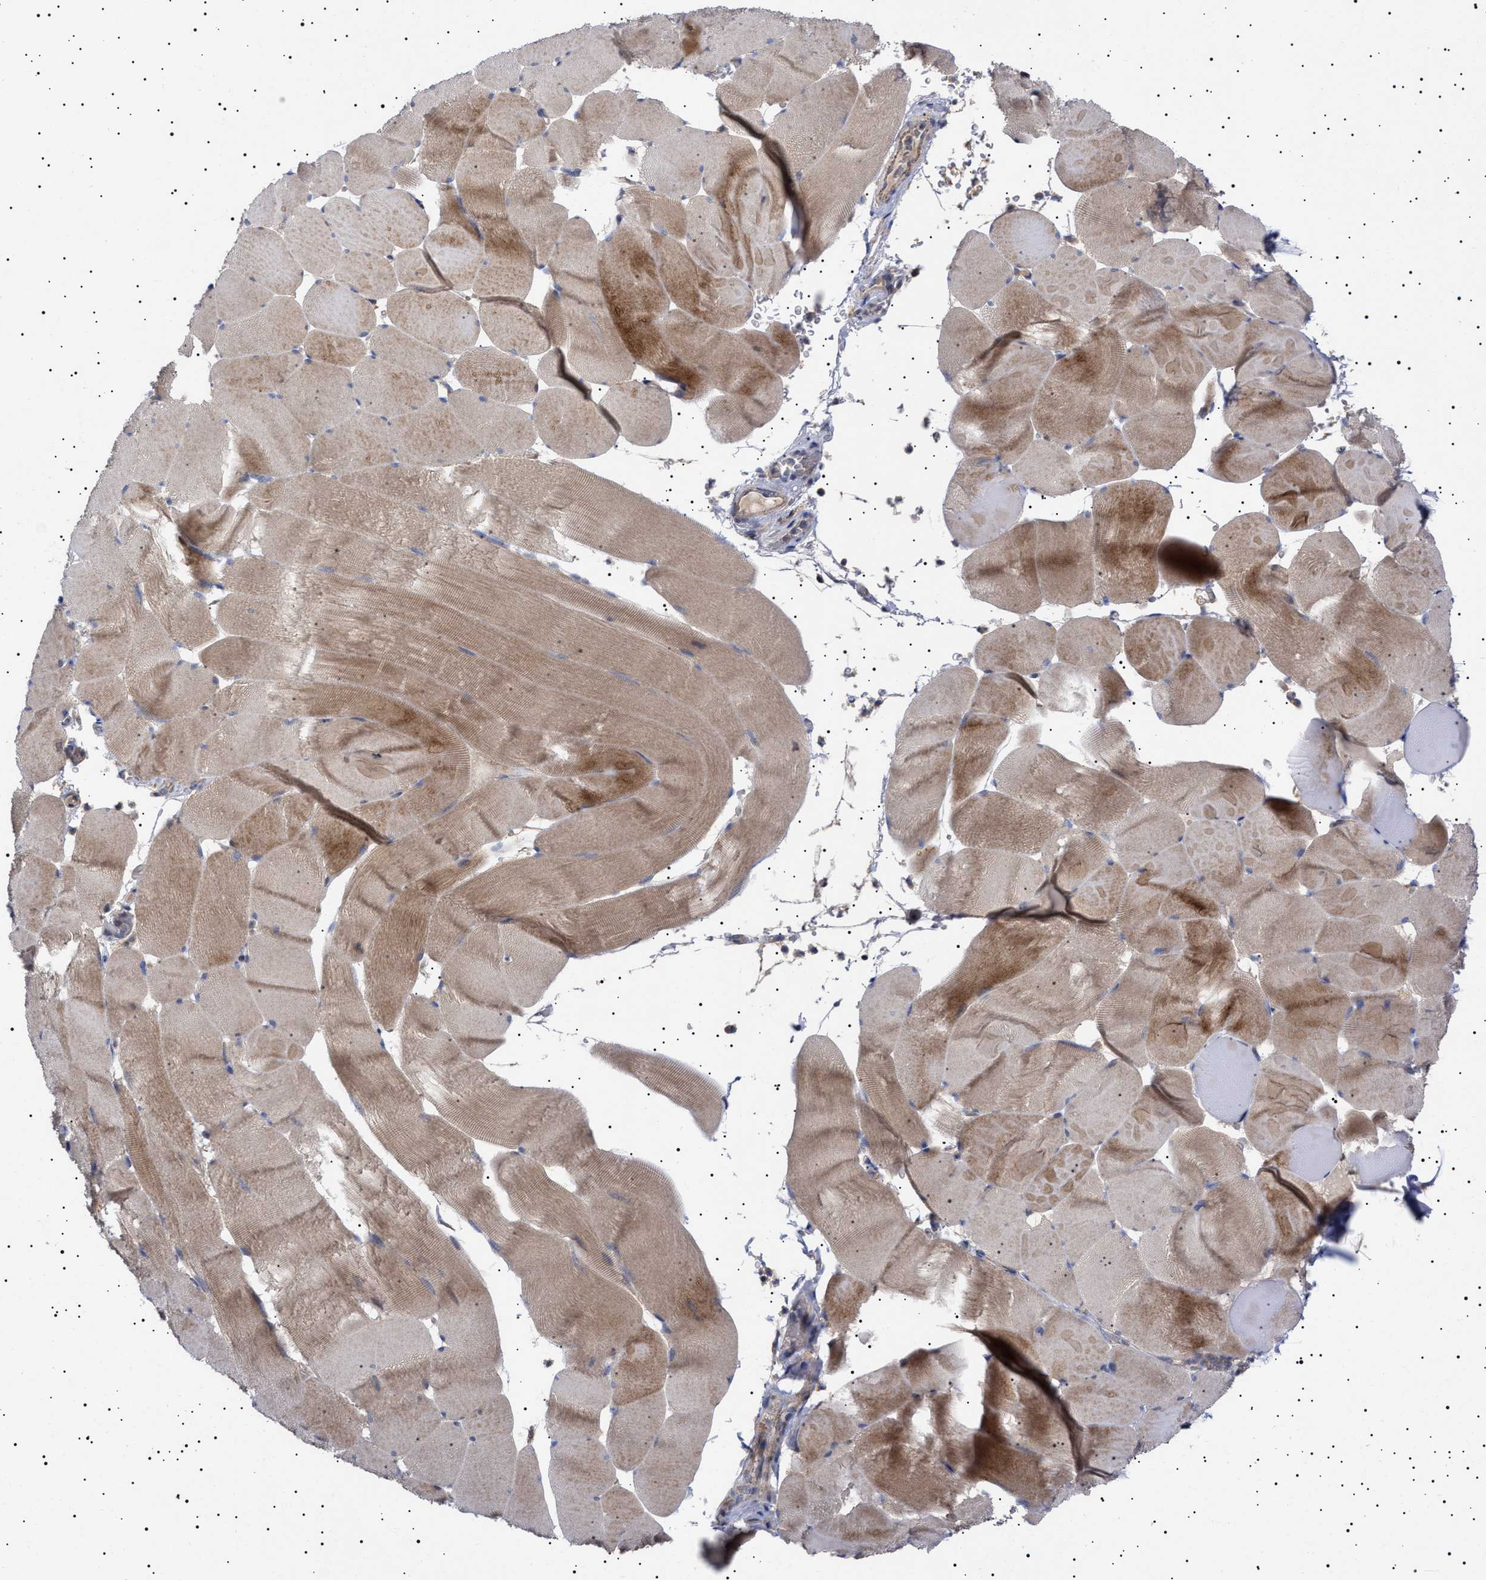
{"staining": {"intensity": "moderate", "quantity": ">75%", "location": "cytoplasmic/membranous"}, "tissue": "skeletal muscle", "cell_type": "Myocytes", "image_type": "normal", "snomed": [{"axis": "morphology", "description": "Normal tissue, NOS"}, {"axis": "topography", "description": "Skeletal muscle"}], "caption": "Immunohistochemistry photomicrograph of unremarkable skeletal muscle stained for a protein (brown), which exhibits medium levels of moderate cytoplasmic/membranous positivity in about >75% of myocytes.", "gene": "MRPL10", "patient": {"sex": "male", "age": 62}}